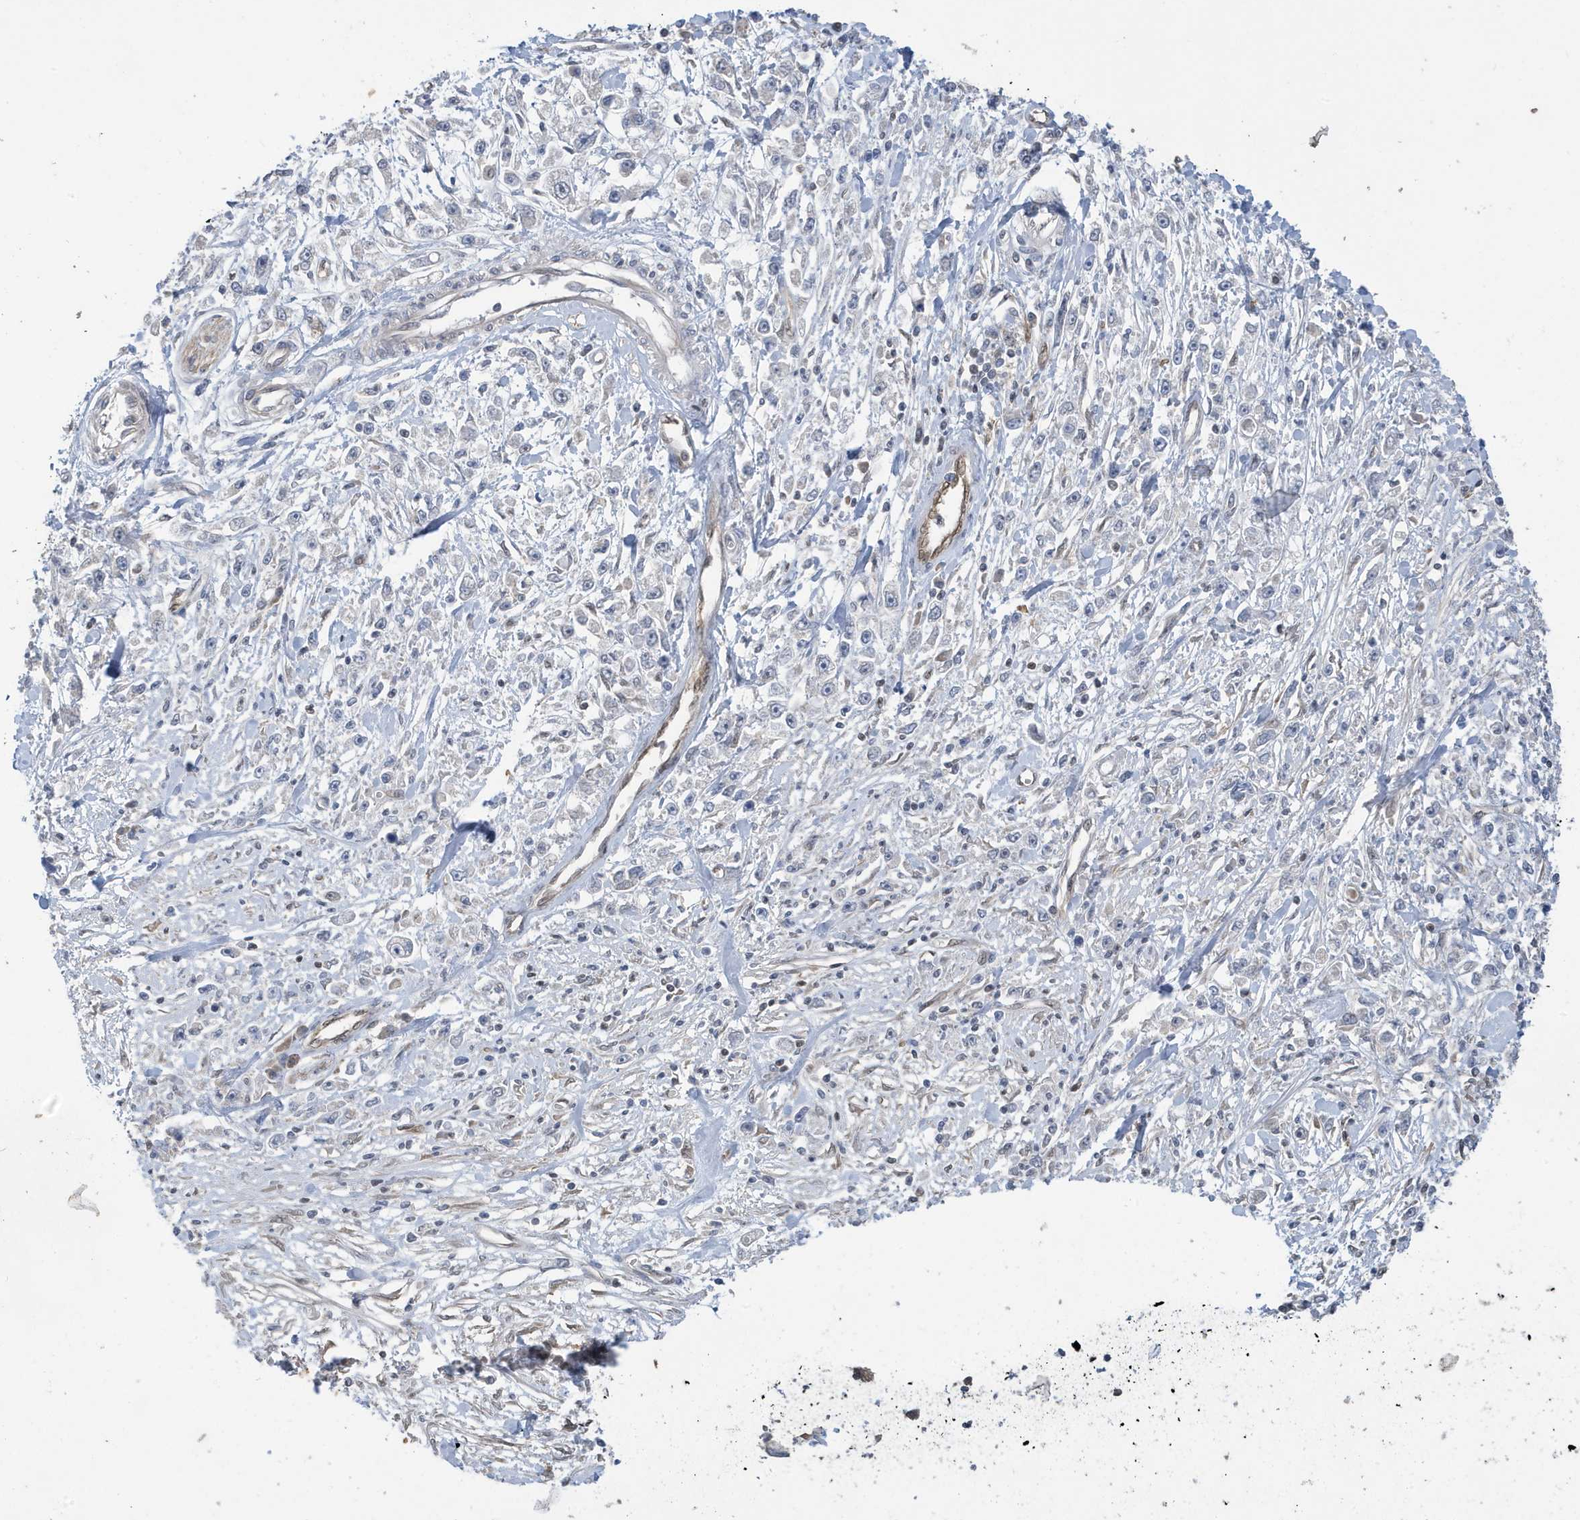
{"staining": {"intensity": "negative", "quantity": "none", "location": "none"}, "tissue": "stomach cancer", "cell_type": "Tumor cells", "image_type": "cancer", "snomed": [{"axis": "morphology", "description": "Adenocarcinoma, NOS"}, {"axis": "topography", "description": "Stomach"}], "caption": "There is no significant expression in tumor cells of adenocarcinoma (stomach).", "gene": "NCOA7", "patient": {"sex": "female", "age": 59}}